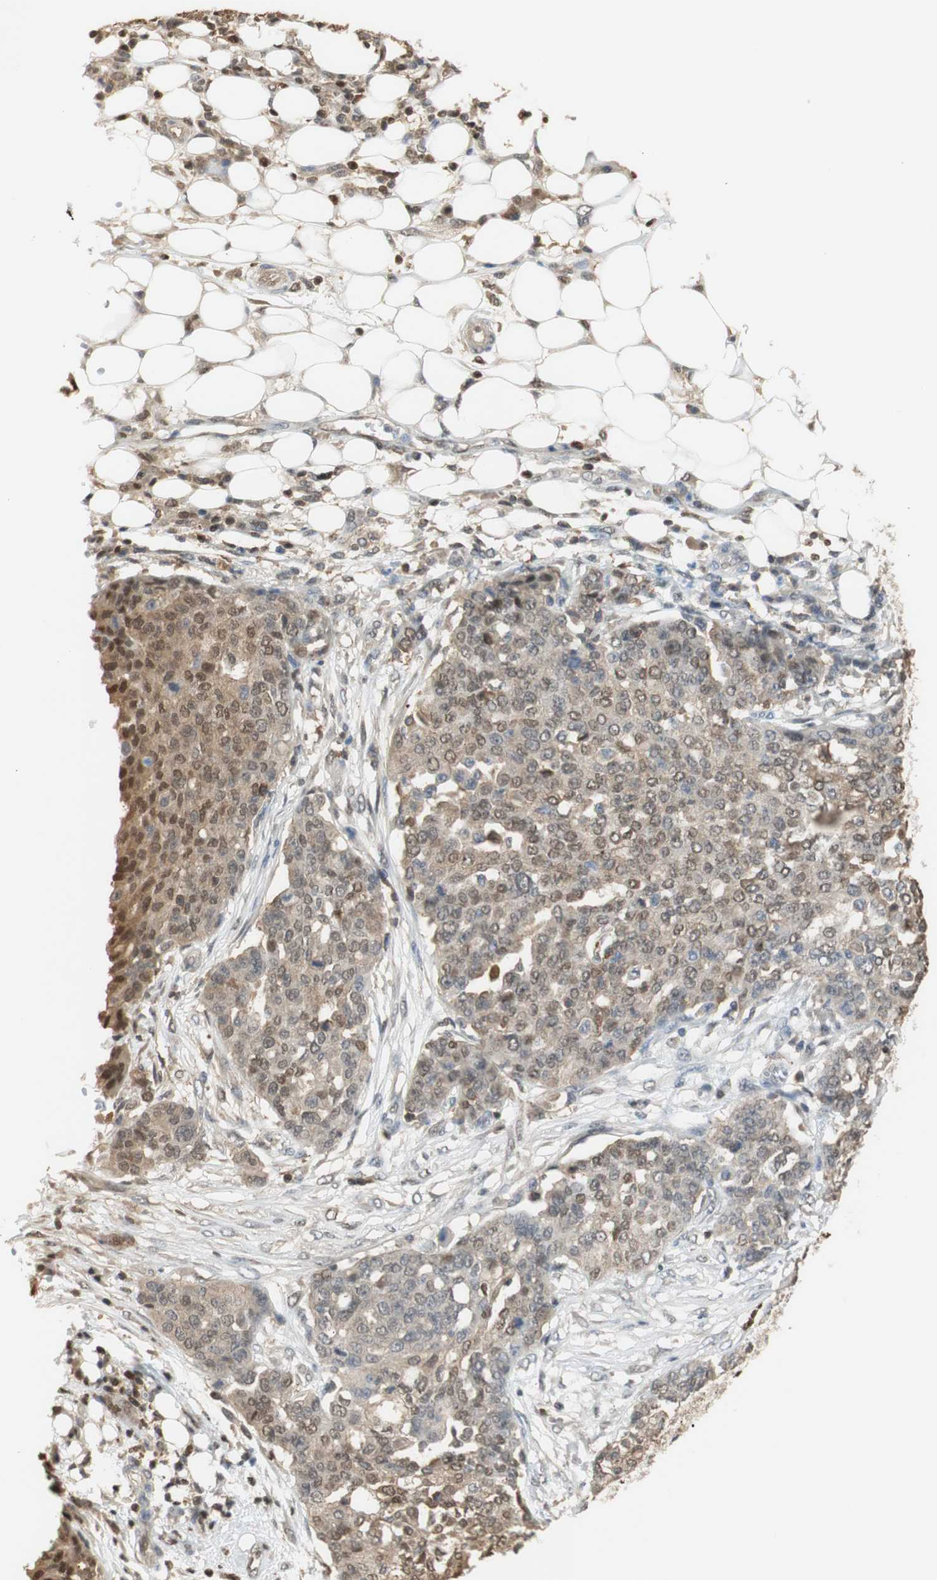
{"staining": {"intensity": "weak", "quantity": ">75%", "location": "cytoplasmic/membranous,nuclear"}, "tissue": "ovarian cancer", "cell_type": "Tumor cells", "image_type": "cancer", "snomed": [{"axis": "morphology", "description": "Cystadenocarcinoma, serous, NOS"}, {"axis": "topography", "description": "Soft tissue"}, {"axis": "topography", "description": "Ovary"}], "caption": "Ovarian serous cystadenocarcinoma tissue displays weak cytoplasmic/membranous and nuclear expression in about >75% of tumor cells, visualized by immunohistochemistry.", "gene": "NAP1L4", "patient": {"sex": "female", "age": 57}}